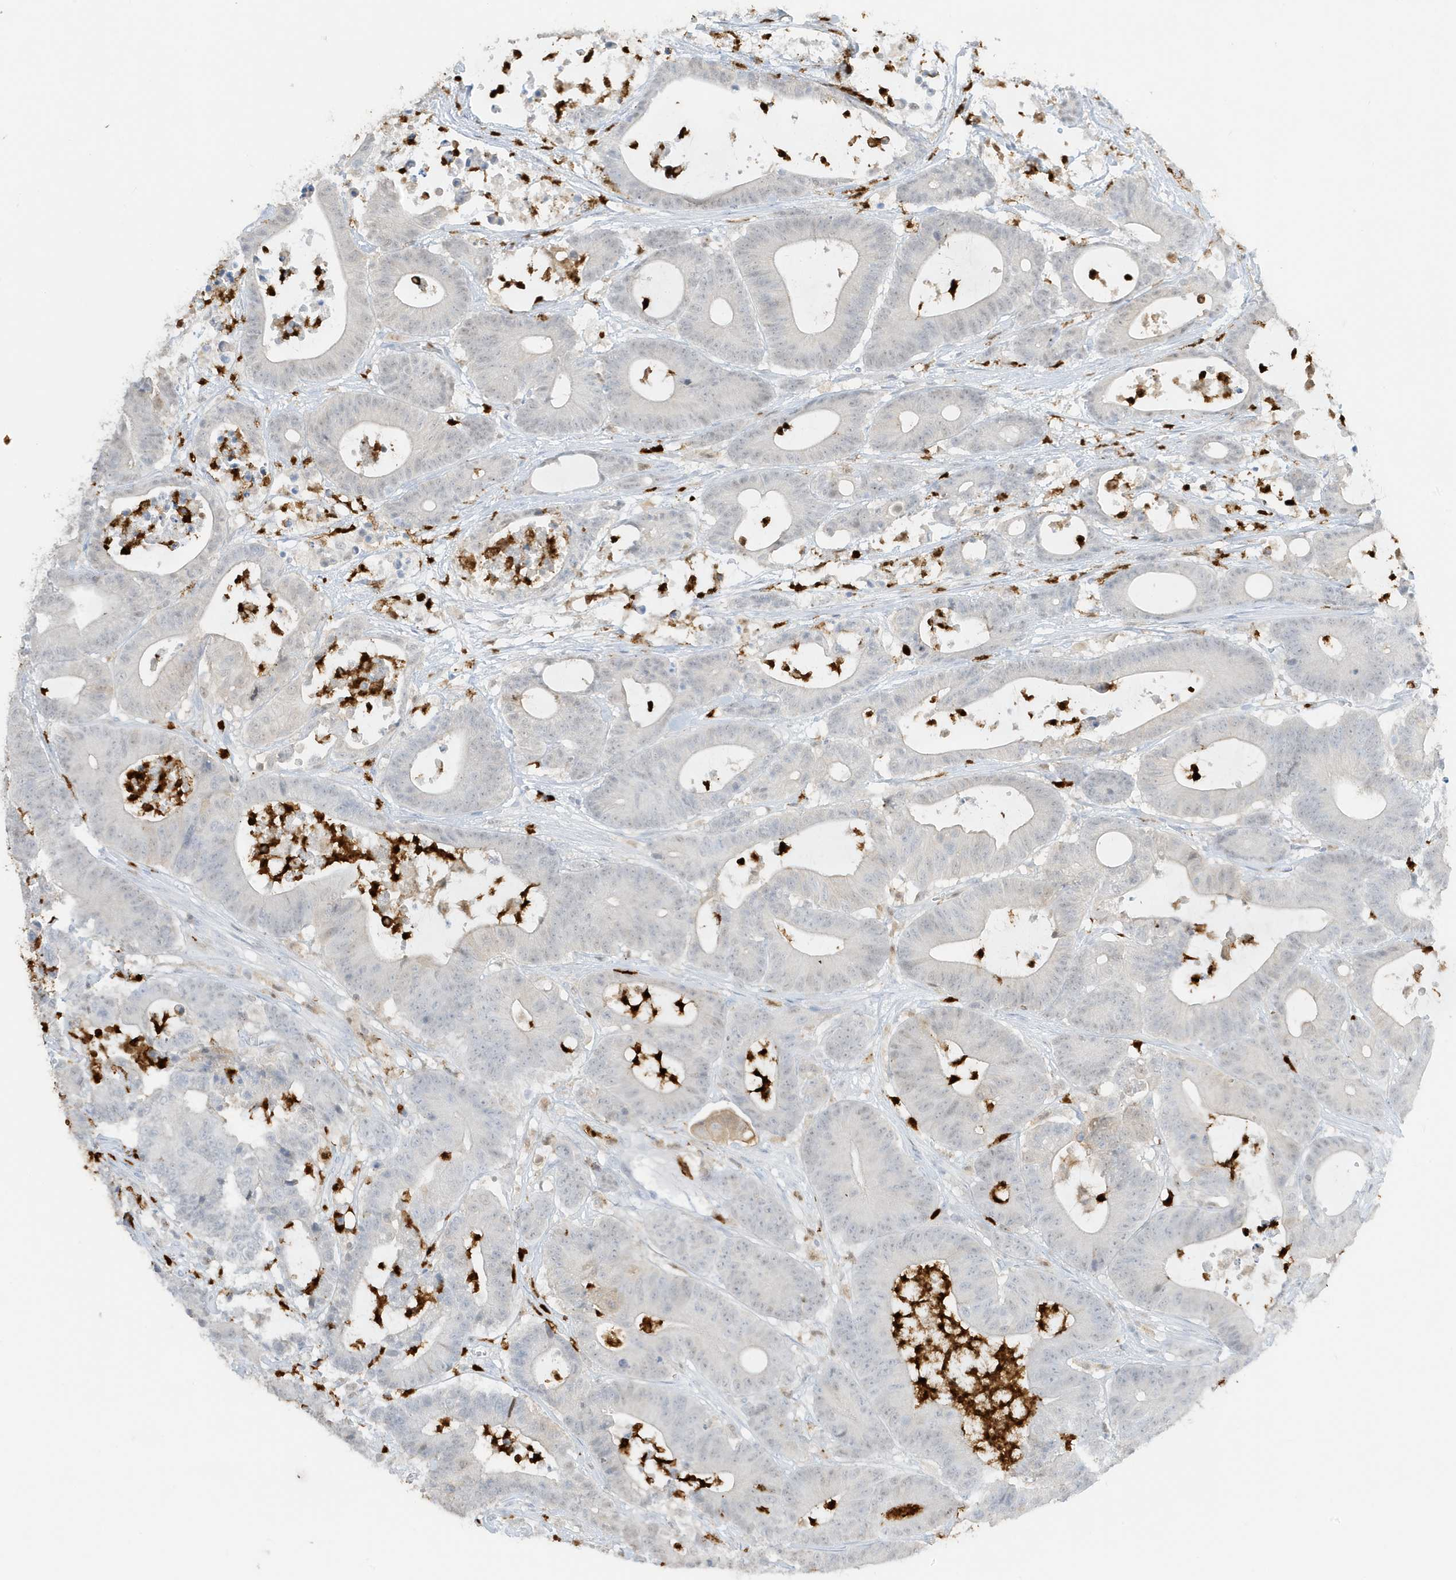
{"staining": {"intensity": "negative", "quantity": "none", "location": "none"}, "tissue": "colorectal cancer", "cell_type": "Tumor cells", "image_type": "cancer", "snomed": [{"axis": "morphology", "description": "Adenocarcinoma, NOS"}, {"axis": "topography", "description": "Colon"}], "caption": "Image shows no protein positivity in tumor cells of colorectal cancer tissue.", "gene": "GCA", "patient": {"sex": "female", "age": 84}}